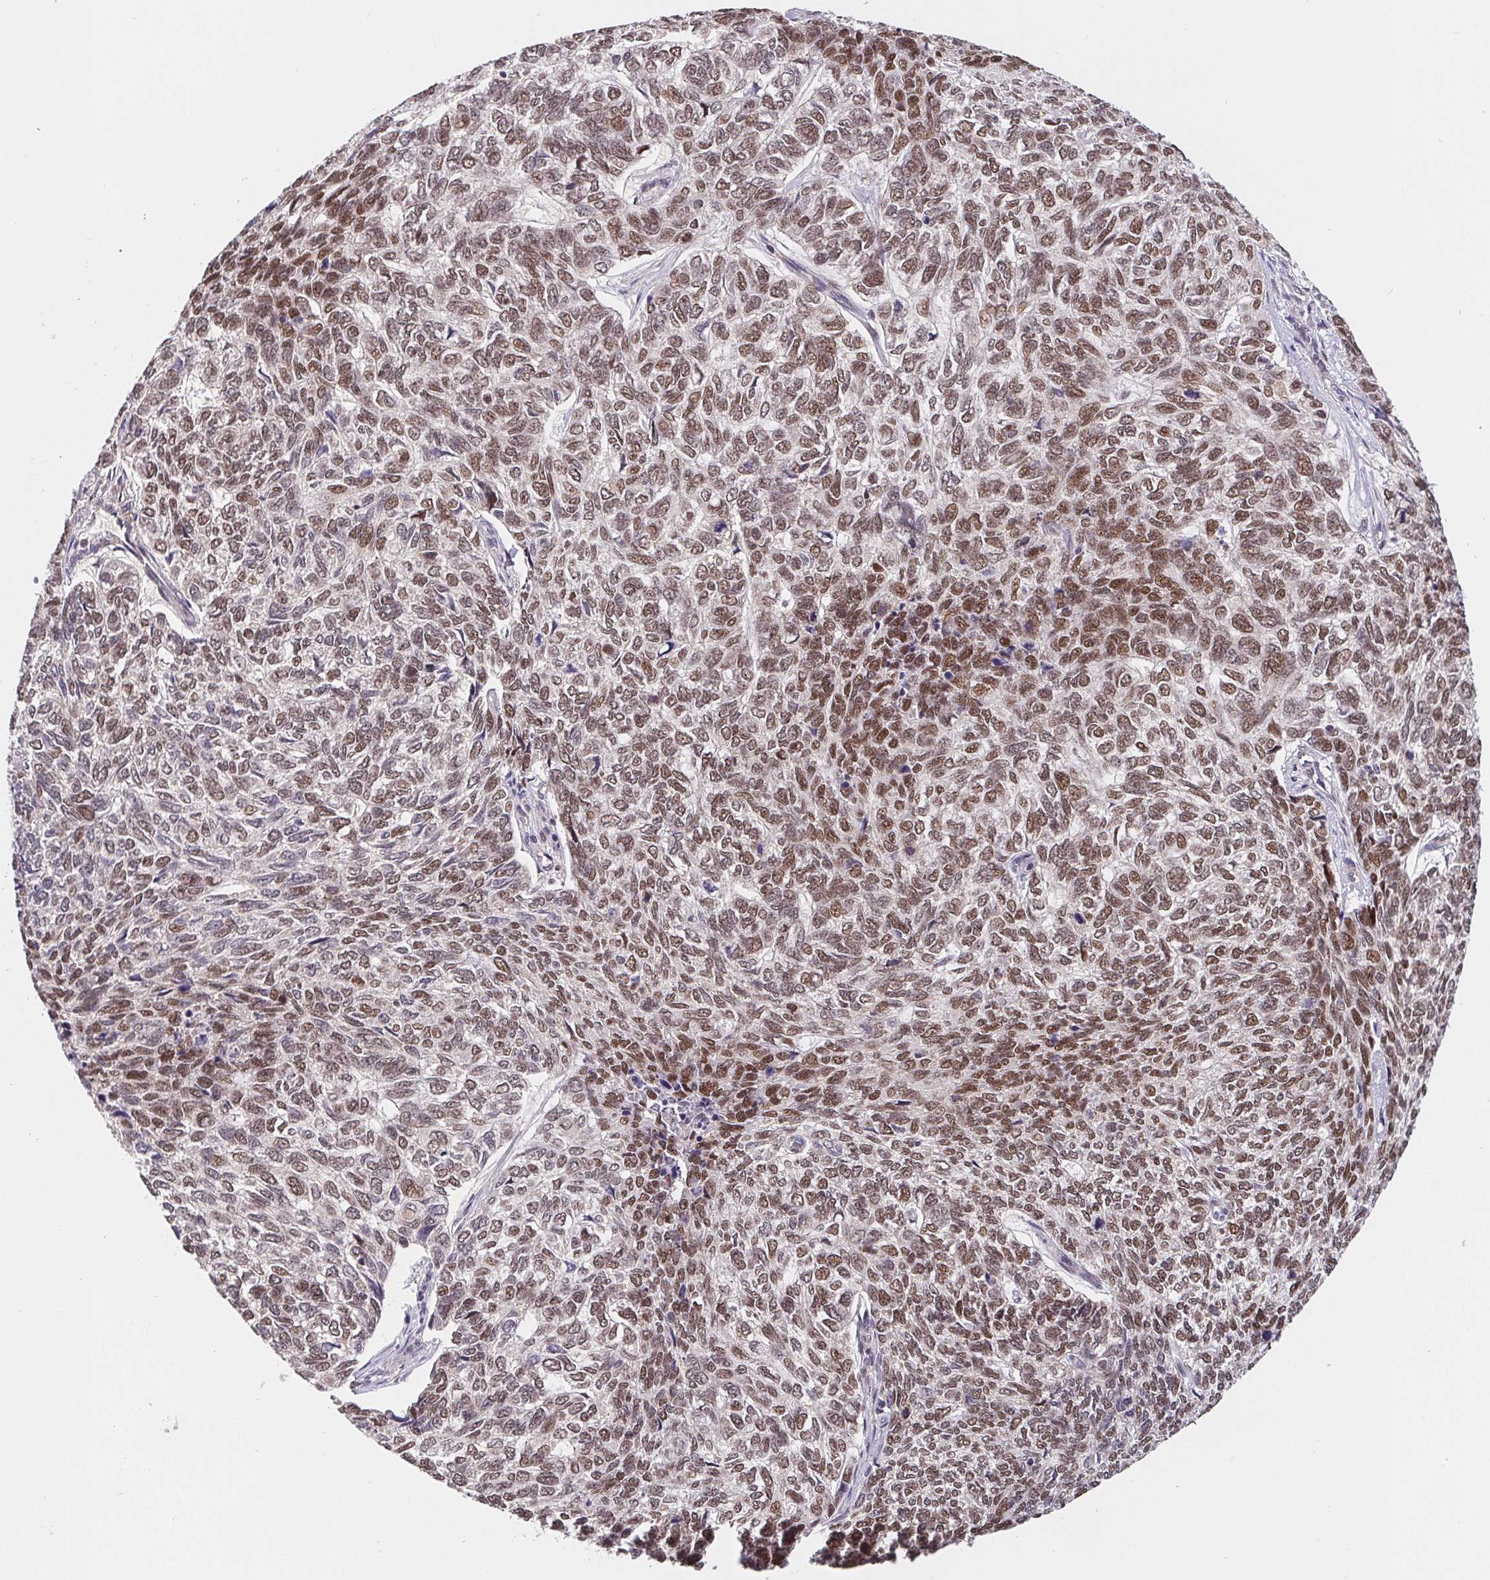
{"staining": {"intensity": "moderate", "quantity": "25%-75%", "location": "nuclear"}, "tissue": "skin cancer", "cell_type": "Tumor cells", "image_type": "cancer", "snomed": [{"axis": "morphology", "description": "Basal cell carcinoma"}, {"axis": "topography", "description": "Skin"}], "caption": "Human skin cancer stained with a brown dye reveals moderate nuclear positive expression in approximately 25%-75% of tumor cells.", "gene": "POU2F1", "patient": {"sex": "female", "age": 65}}